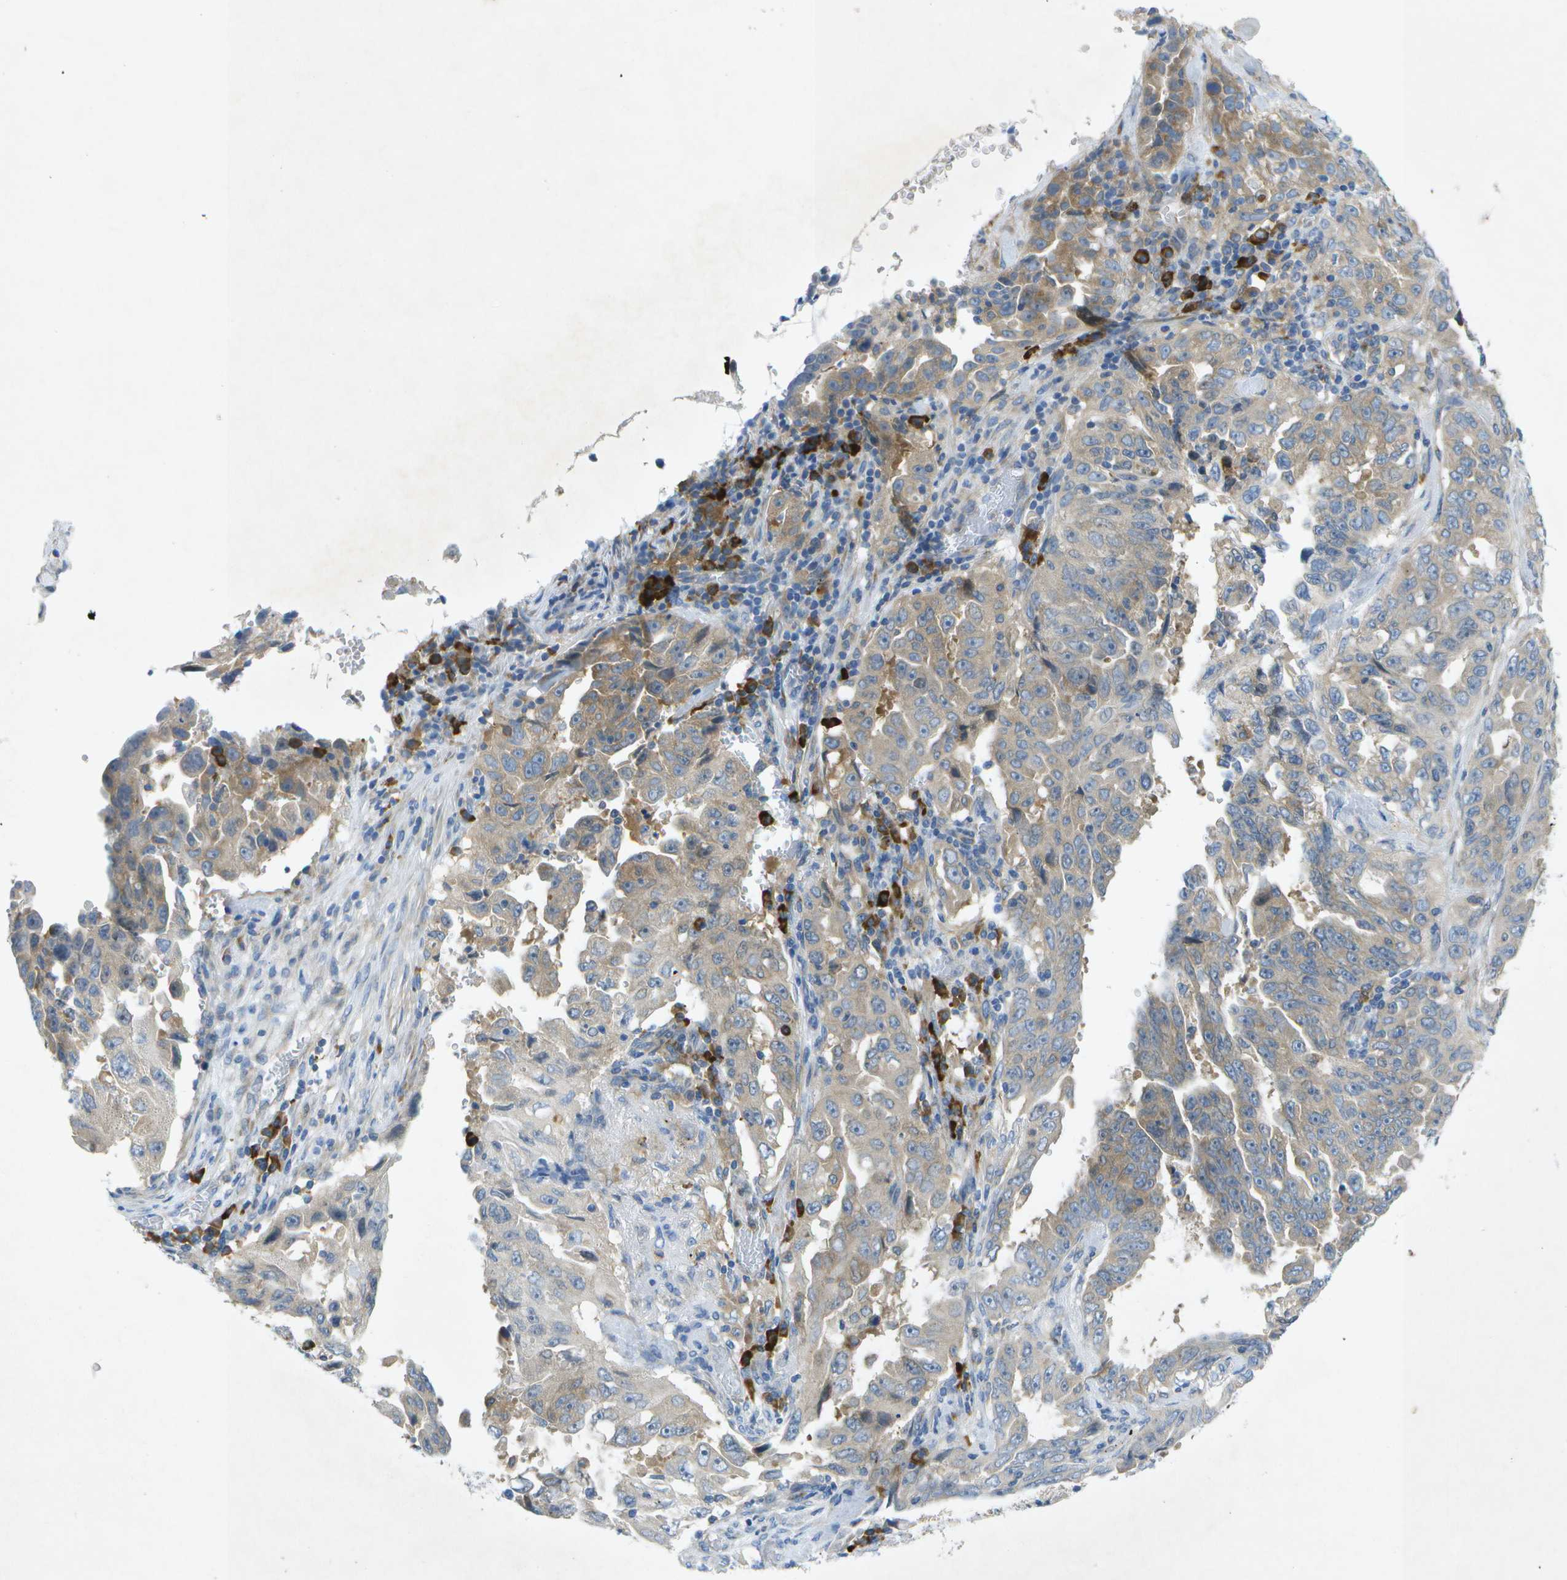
{"staining": {"intensity": "weak", "quantity": "<25%", "location": "cytoplasmic/membranous"}, "tissue": "lung cancer", "cell_type": "Tumor cells", "image_type": "cancer", "snomed": [{"axis": "morphology", "description": "Adenocarcinoma, NOS"}, {"axis": "topography", "description": "Lung"}], "caption": "Histopathology image shows no significant protein staining in tumor cells of lung adenocarcinoma. (Stains: DAB (3,3'-diaminobenzidine) immunohistochemistry with hematoxylin counter stain, Microscopy: brightfield microscopy at high magnification).", "gene": "WNK2", "patient": {"sex": "female", "age": 51}}